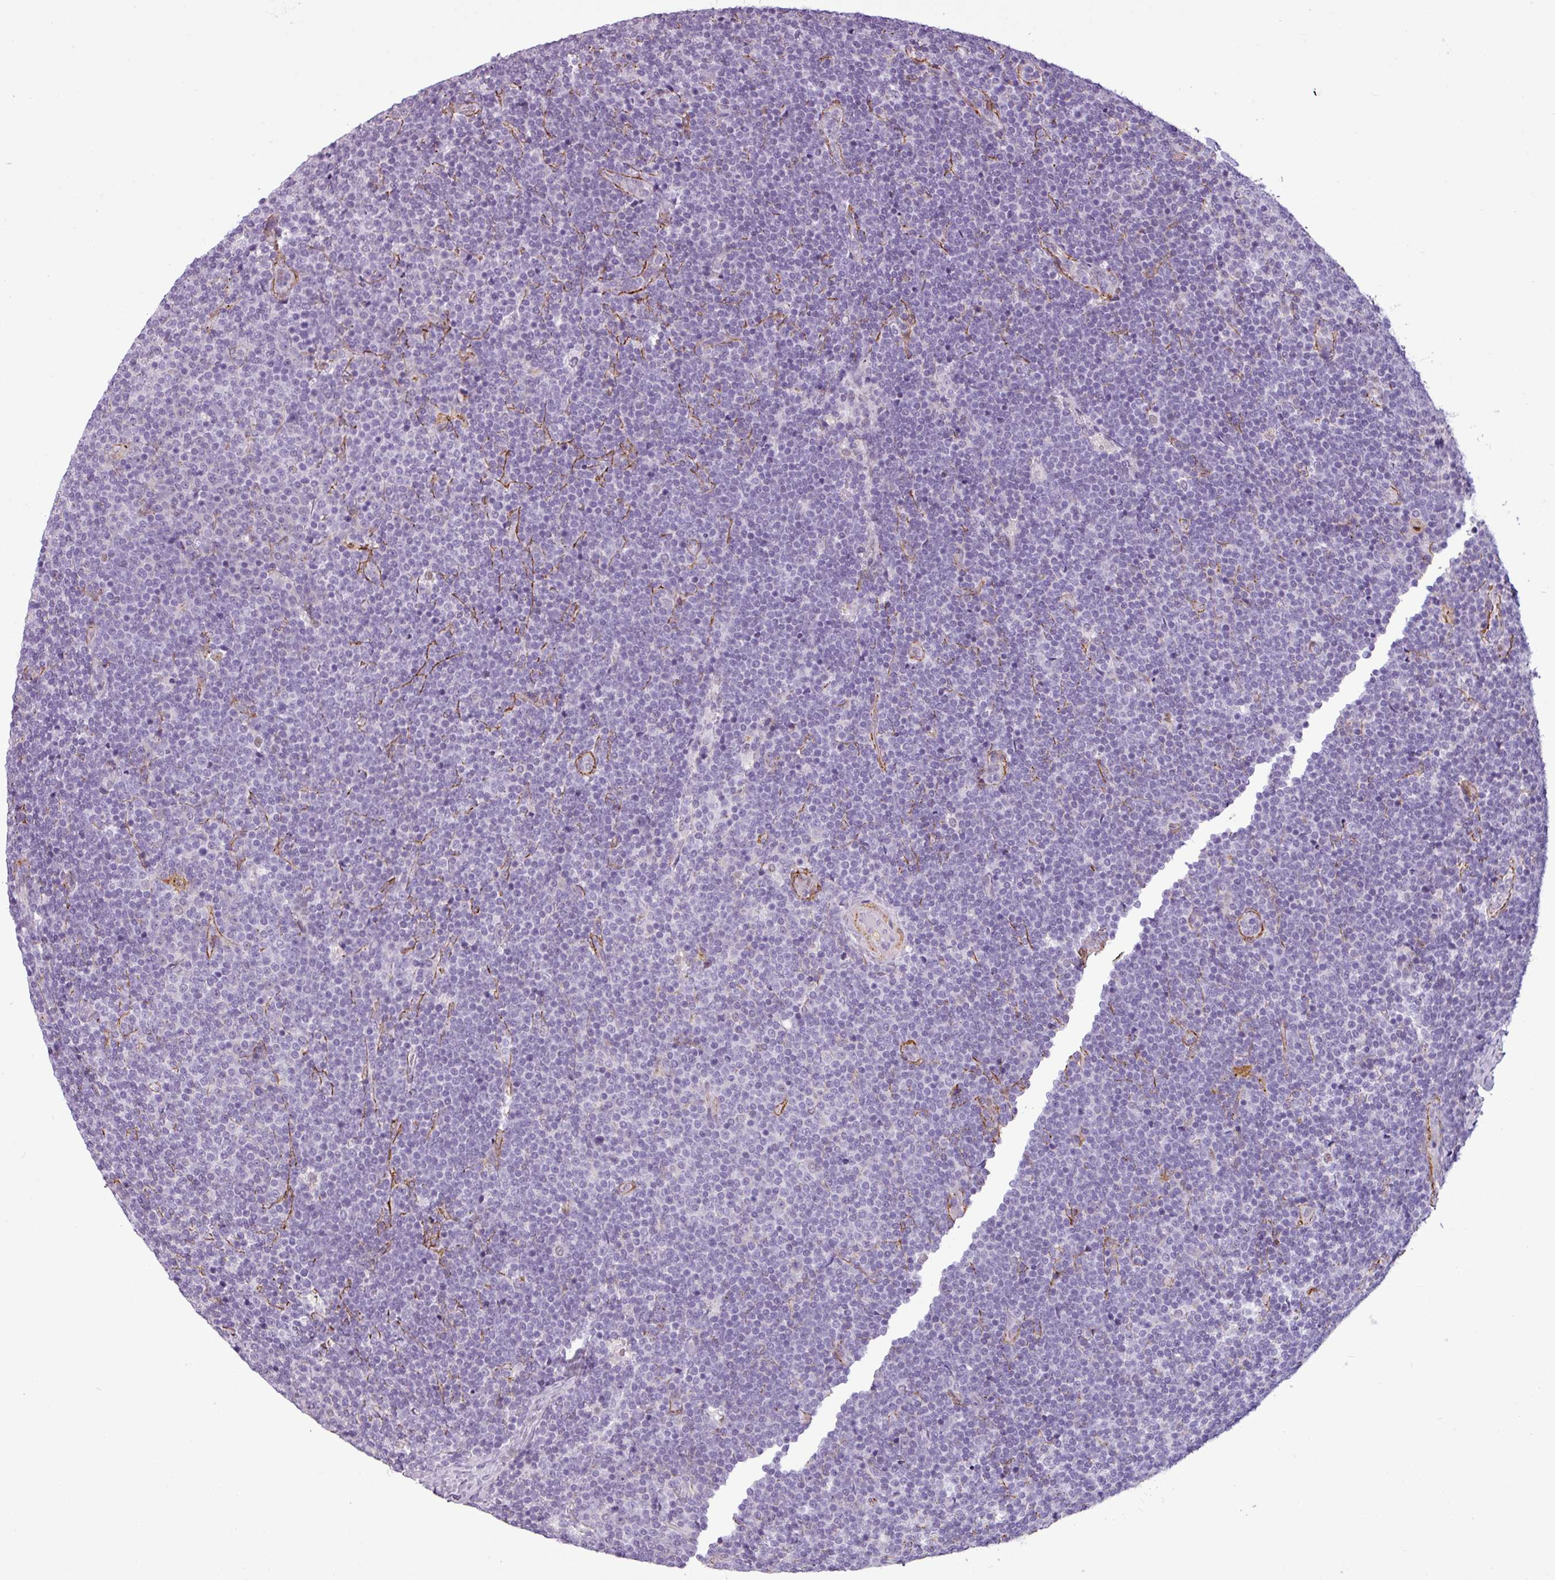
{"staining": {"intensity": "negative", "quantity": "none", "location": "none"}, "tissue": "lymphoma", "cell_type": "Tumor cells", "image_type": "cancer", "snomed": [{"axis": "morphology", "description": "Malignant lymphoma, non-Hodgkin's type, Low grade"}, {"axis": "topography", "description": "Lymph node"}], "caption": "Tumor cells are negative for brown protein staining in malignant lymphoma, non-Hodgkin's type (low-grade).", "gene": "ATP10A", "patient": {"sex": "male", "age": 48}}